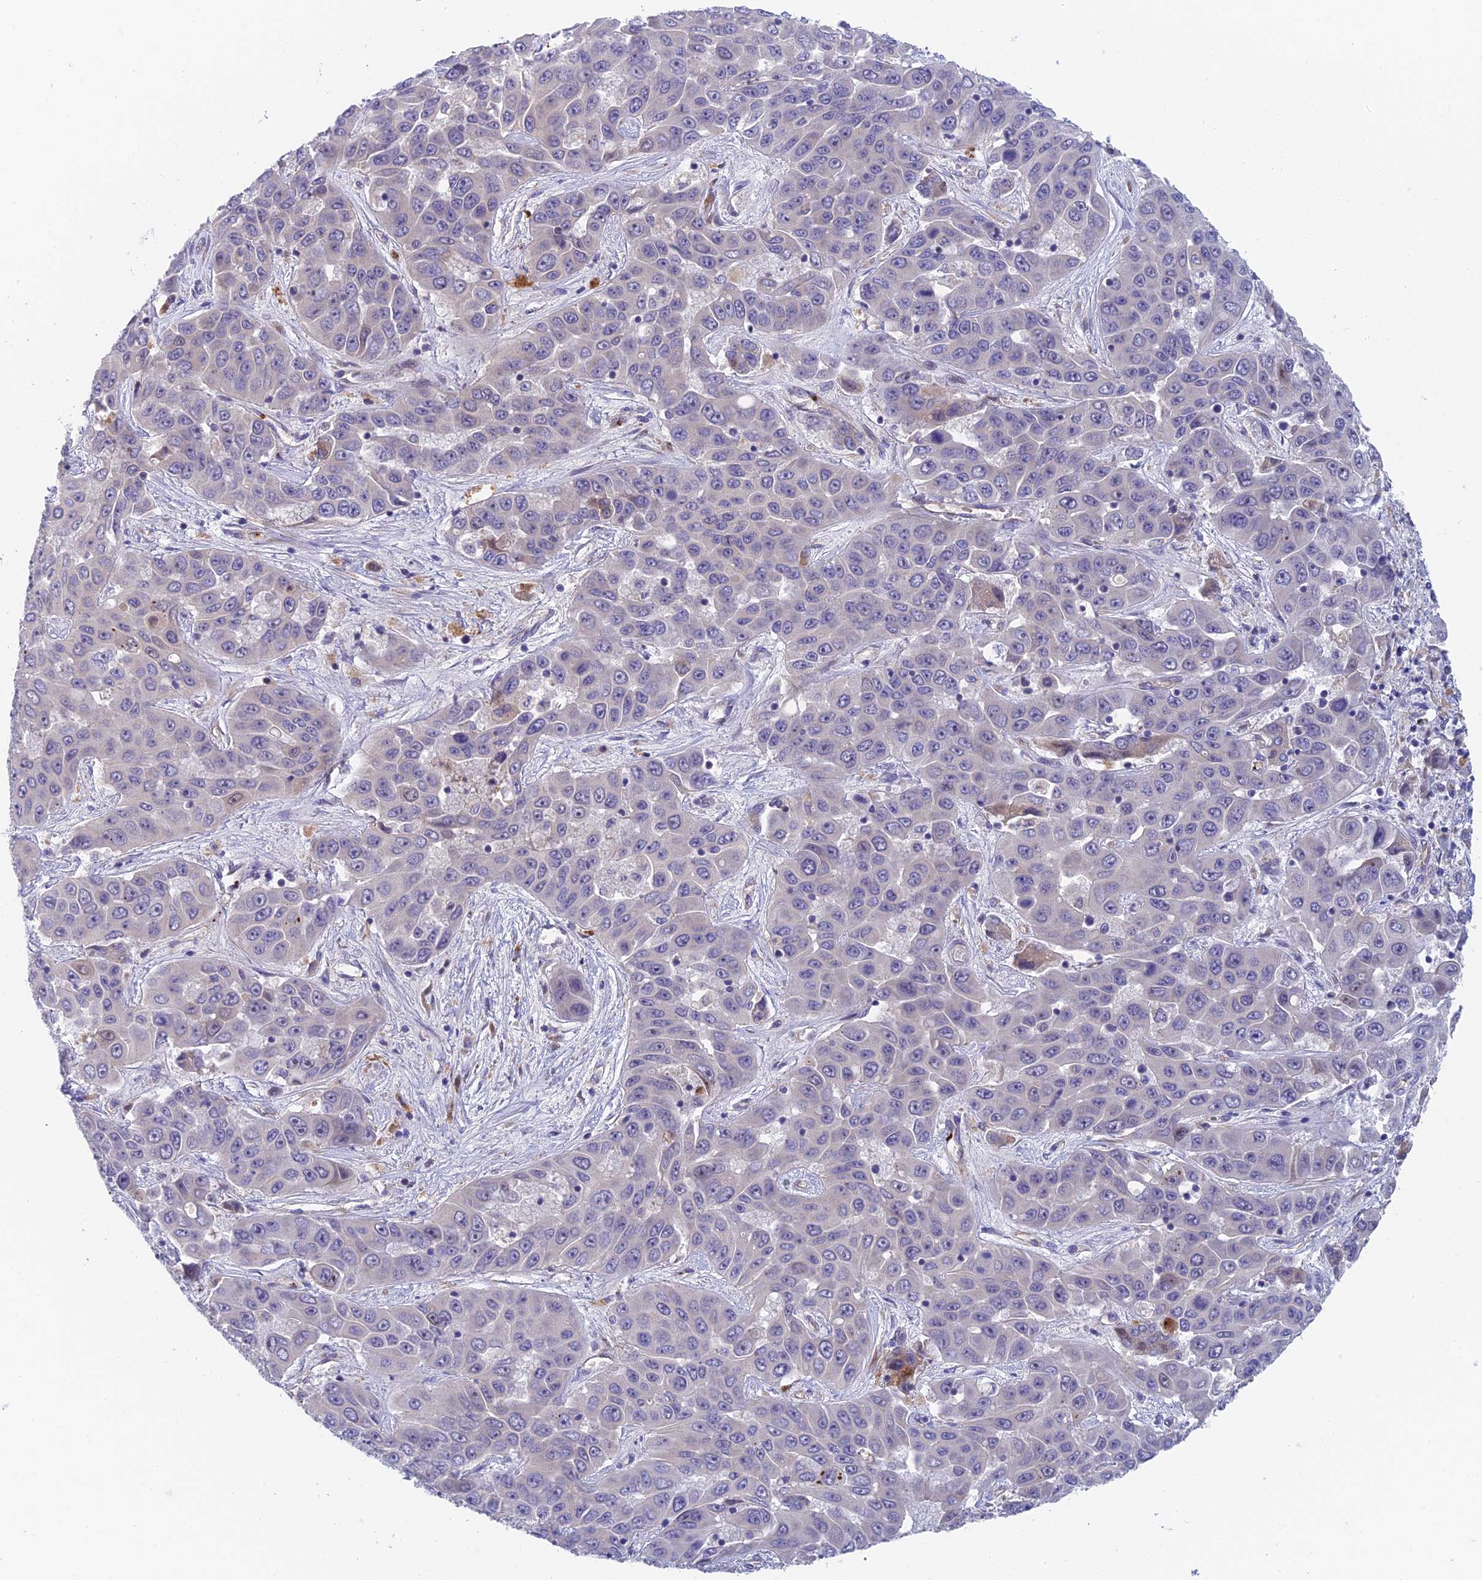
{"staining": {"intensity": "negative", "quantity": "none", "location": "none"}, "tissue": "liver cancer", "cell_type": "Tumor cells", "image_type": "cancer", "snomed": [{"axis": "morphology", "description": "Cholangiocarcinoma"}, {"axis": "topography", "description": "Liver"}], "caption": "DAB immunohistochemical staining of human liver cancer (cholangiocarcinoma) exhibits no significant expression in tumor cells.", "gene": "ADAMTS13", "patient": {"sex": "female", "age": 52}}